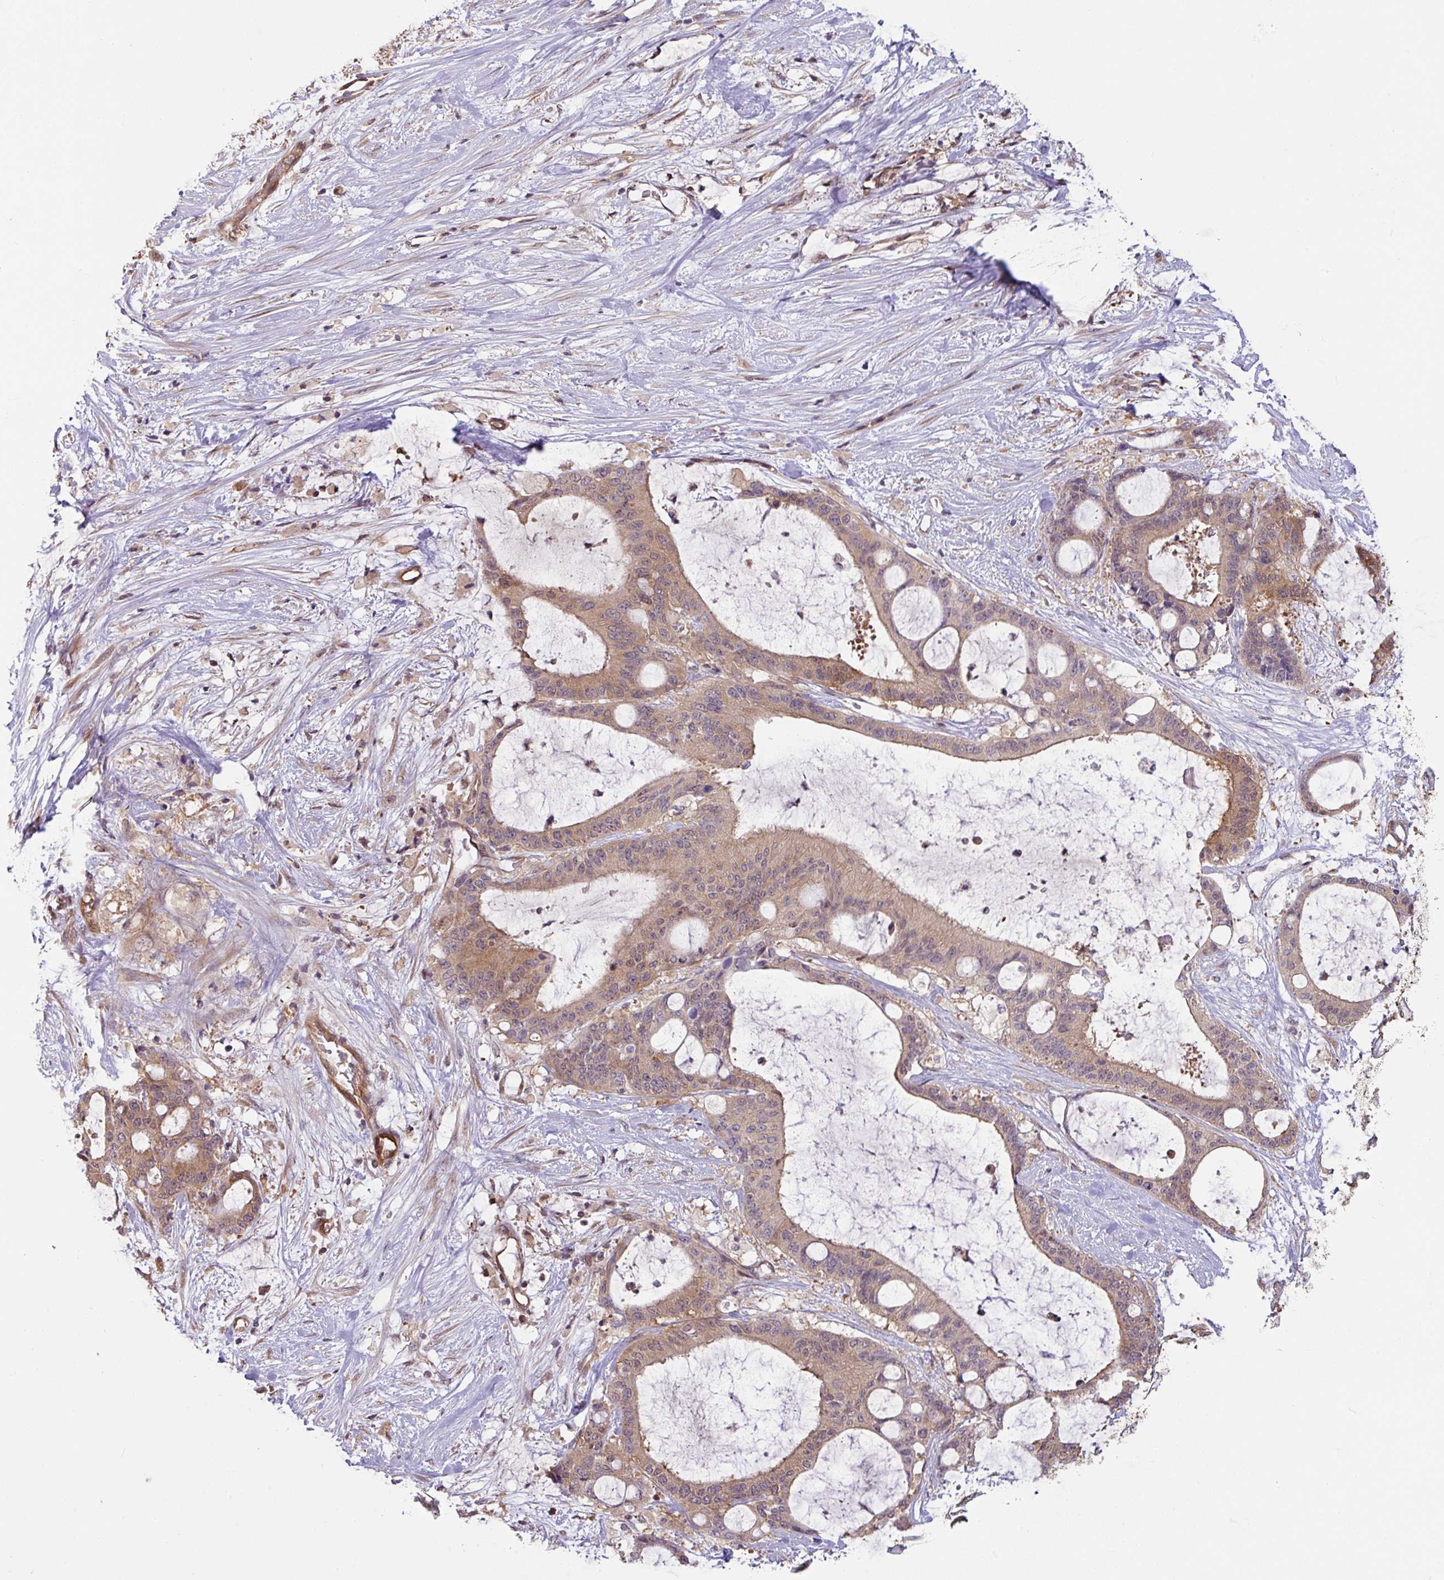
{"staining": {"intensity": "weak", "quantity": "25%-75%", "location": "cytoplasmic/membranous"}, "tissue": "liver cancer", "cell_type": "Tumor cells", "image_type": "cancer", "snomed": [{"axis": "morphology", "description": "Normal tissue, NOS"}, {"axis": "morphology", "description": "Cholangiocarcinoma"}, {"axis": "topography", "description": "Liver"}, {"axis": "topography", "description": "Peripheral nerve tissue"}], "caption": "This is a photomicrograph of immunohistochemistry staining of liver cholangiocarcinoma, which shows weak staining in the cytoplasmic/membranous of tumor cells.", "gene": "SHB", "patient": {"sex": "female", "age": 73}}